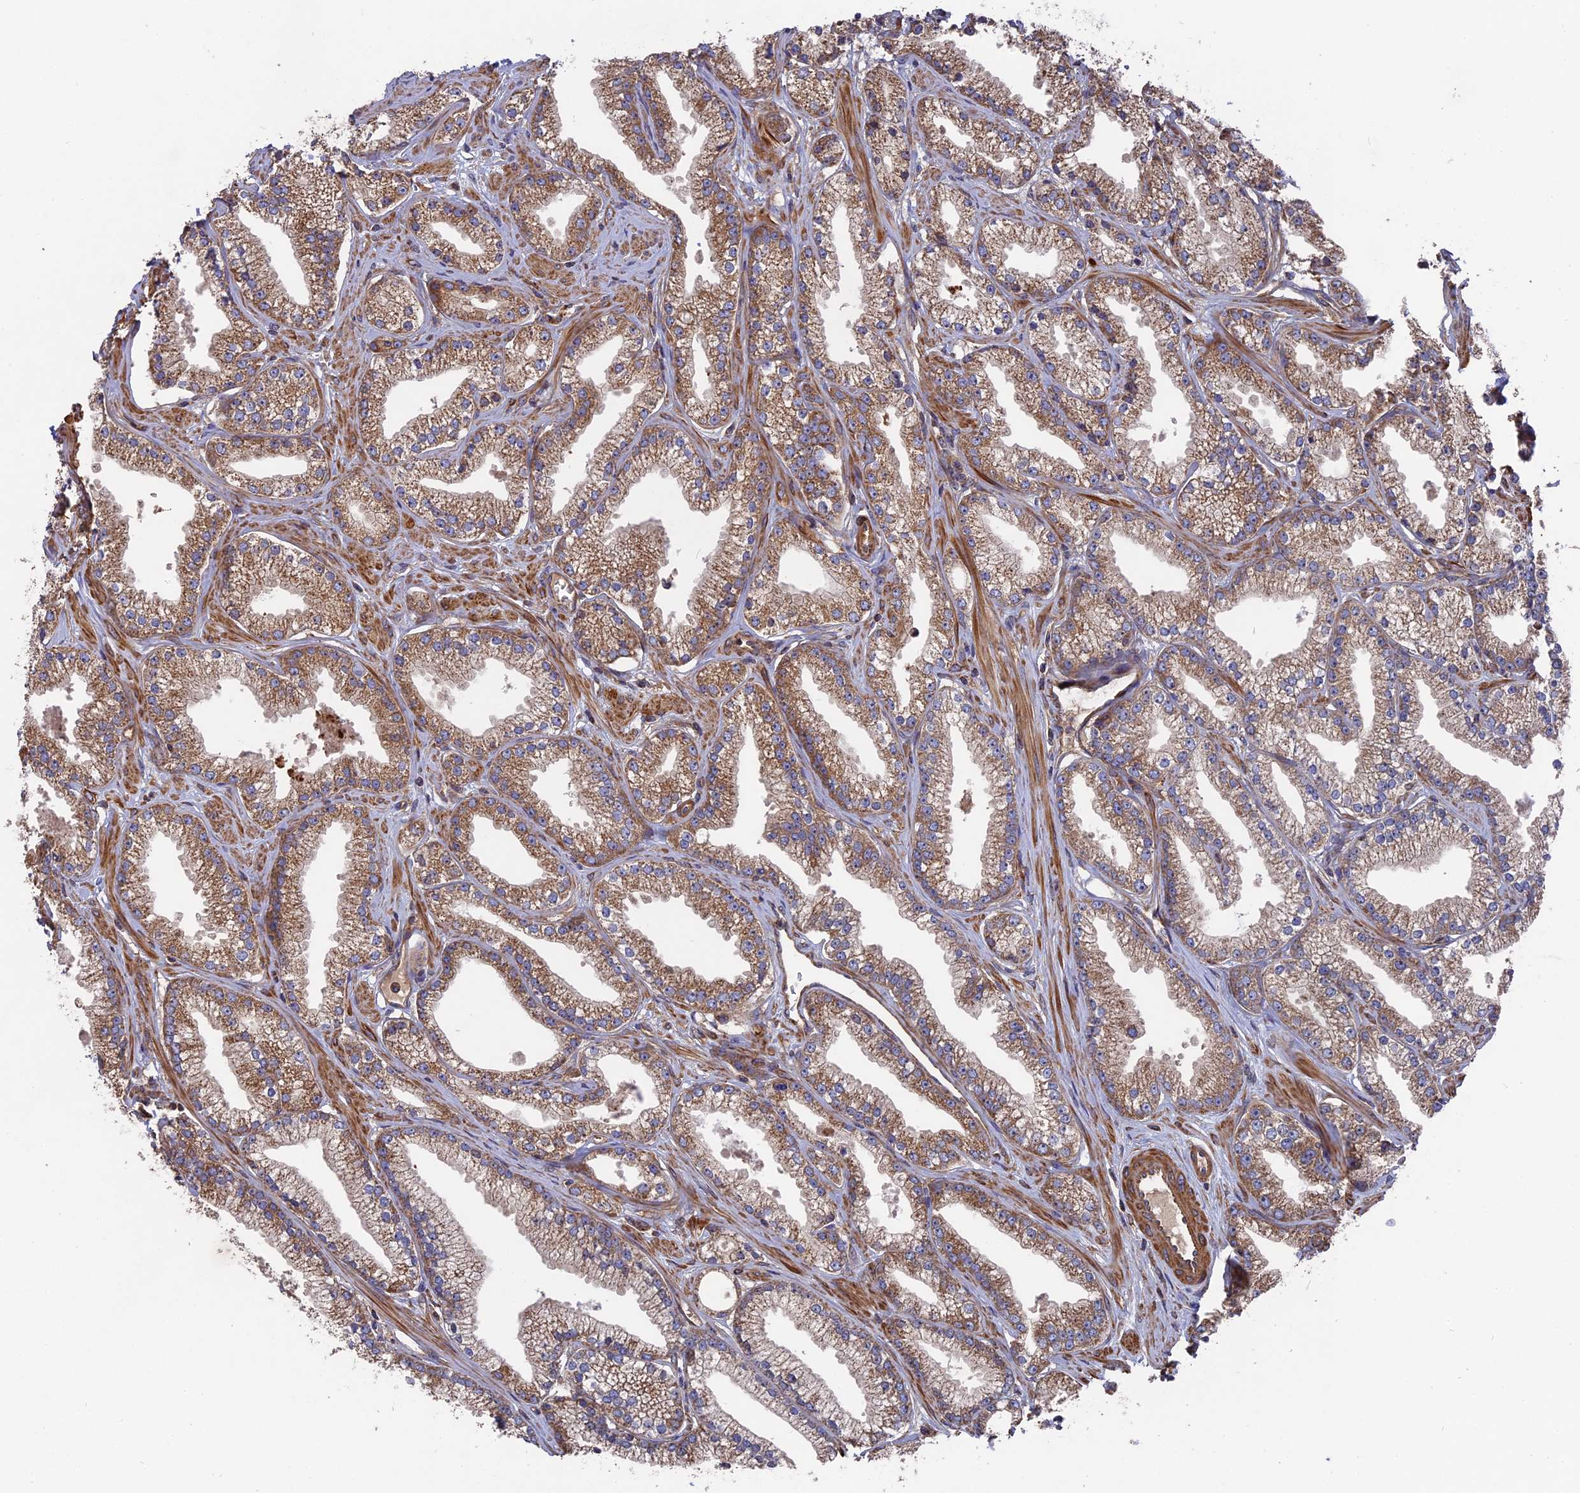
{"staining": {"intensity": "moderate", "quantity": ">75%", "location": "cytoplasmic/membranous"}, "tissue": "prostate cancer", "cell_type": "Tumor cells", "image_type": "cancer", "snomed": [{"axis": "morphology", "description": "Adenocarcinoma, High grade"}, {"axis": "topography", "description": "Prostate"}], "caption": "Prostate cancer stained with a protein marker demonstrates moderate staining in tumor cells.", "gene": "TELO2", "patient": {"sex": "male", "age": 67}}